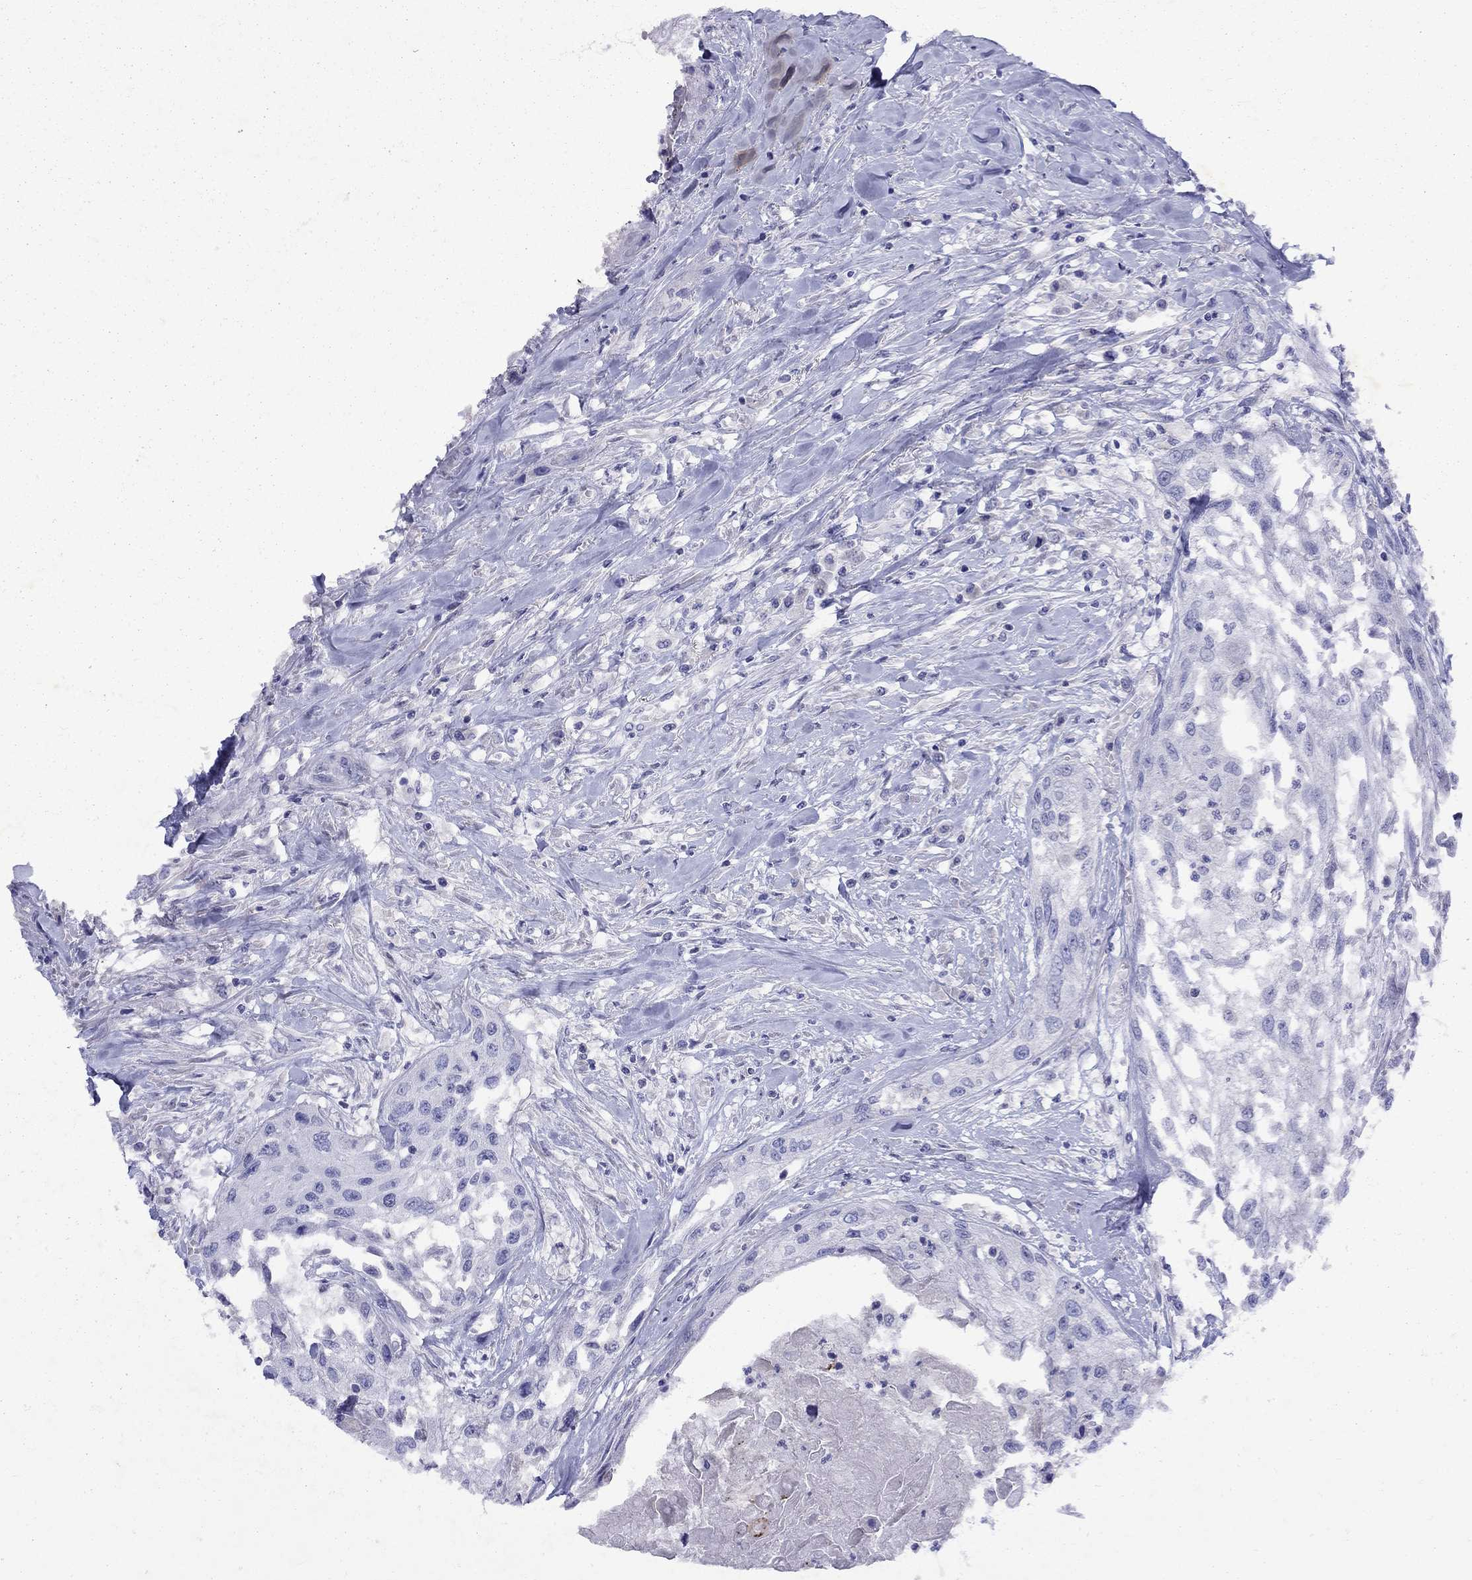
{"staining": {"intensity": "negative", "quantity": "none", "location": "none"}, "tissue": "head and neck cancer", "cell_type": "Tumor cells", "image_type": "cancer", "snomed": [{"axis": "morphology", "description": "Normal tissue, NOS"}, {"axis": "morphology", "description": "Squamous cell carcinoma, NOS"}, {"axis": "topography", "description": "Oral tissue"}, {"axis": "topography", "description": "Peripheral nerve tissue"}, {"axis": "topography", "description": "Head-Neck"}], "caption": "Micrograph shows no protein staining in tumor cells of squamous cell carcinoma (head and neck) tissue.", "gene": "GNAT3", "patient": {"sex": "female", "age": 59}}